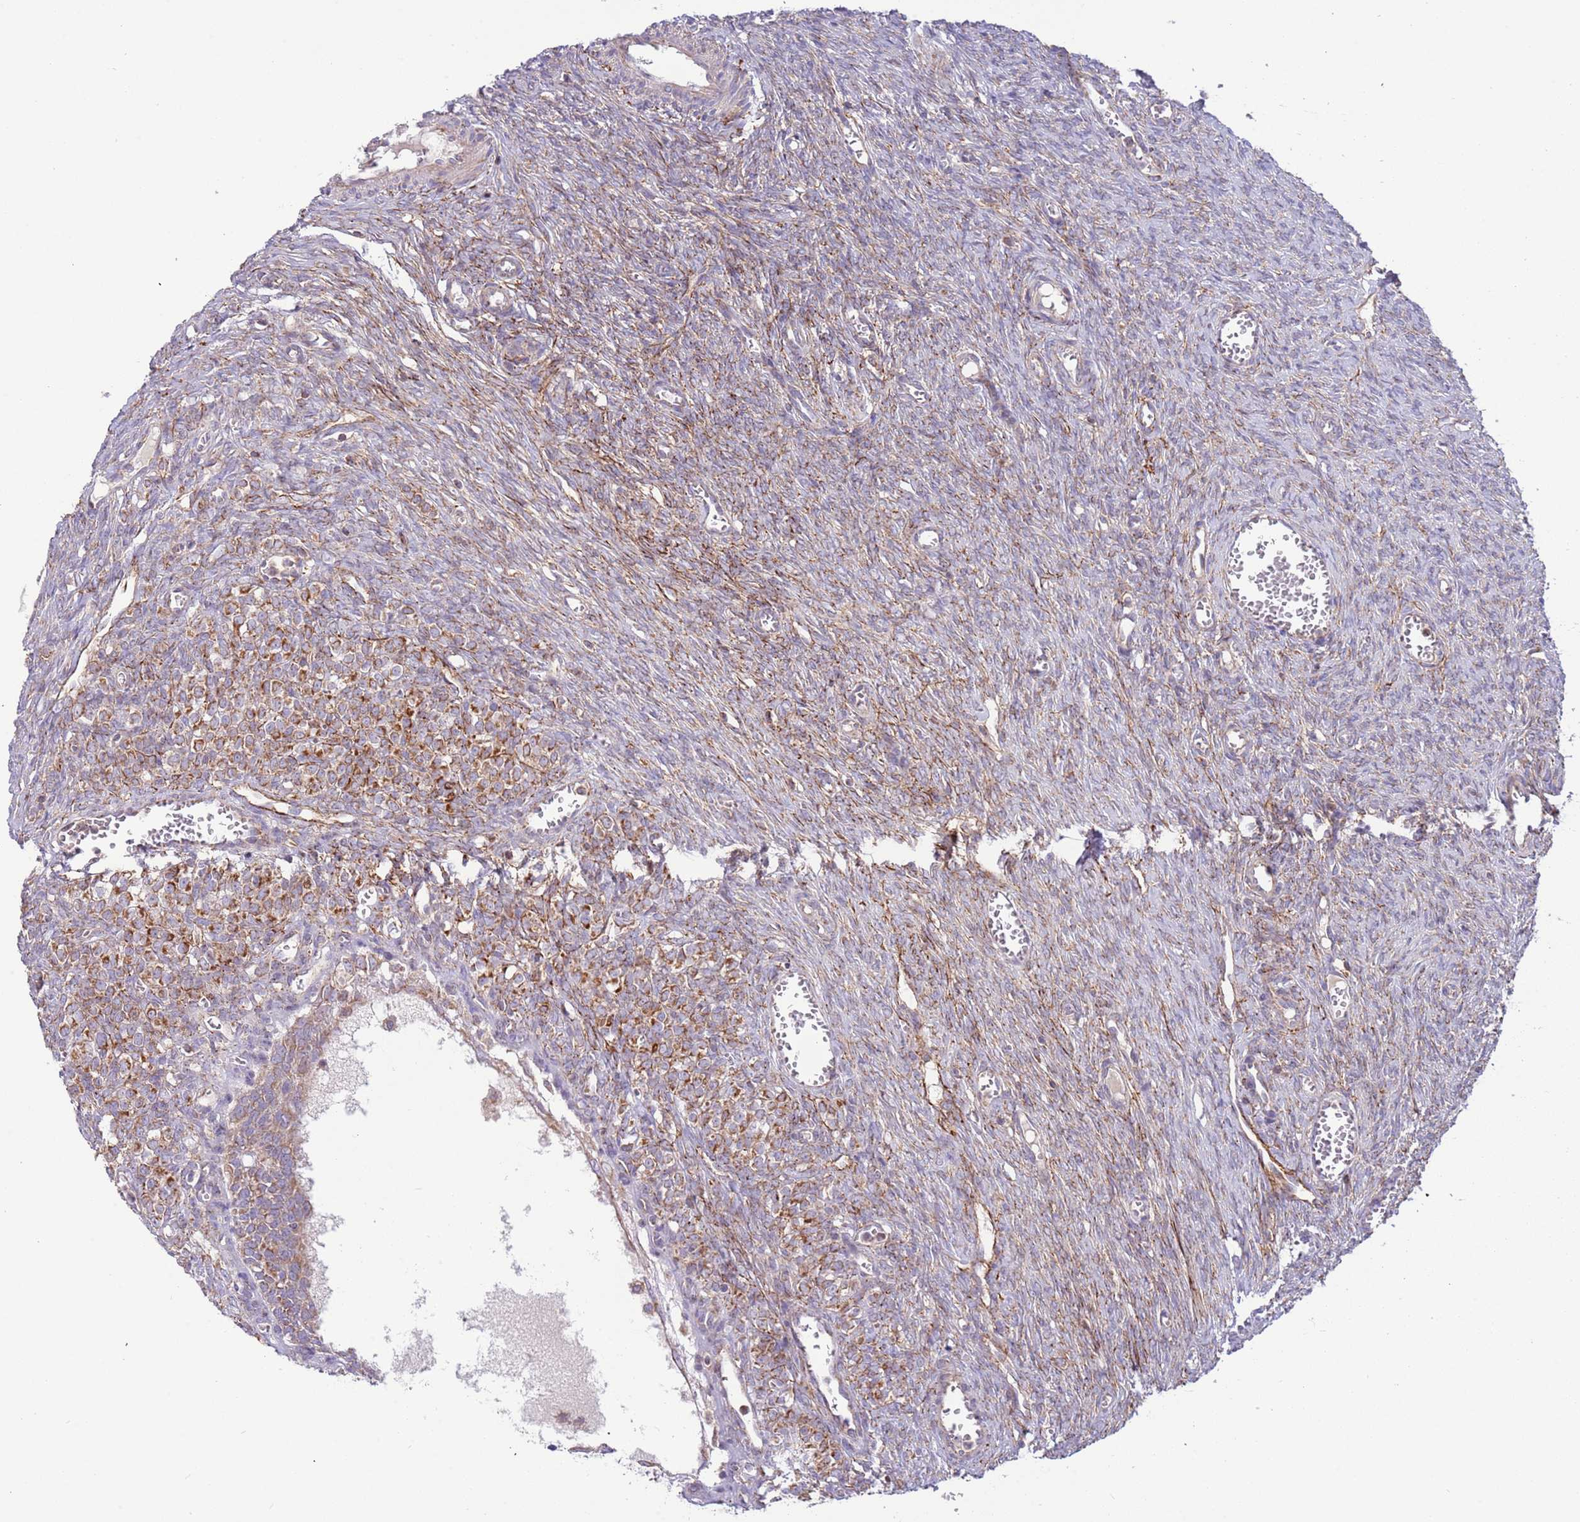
{"staining": {"intensity": "moderate", "quantity": ">75%", "location": "cytoplasmic/membranous"}, "tissue": "ovary", "cell_type": "Follicle cells", "image_type": "normal", "snomed": [{"axis": "morphology", "description": "Normal tissue, NOS"}, {"axis": "topography", "description": "Ovary"}], "caption": "High-magnification brightfield microscopy of normal ovary stained with DAB (3,3'-diaminobenzidine) (brown) and counterstained with hematoxylin (blue). follicle cells exhibit moderate cytoplasmic/membranous expression is present in approximately>75% of cells.", "gene": "IRS4", "patient": {"sex": "female", "age": 44}}